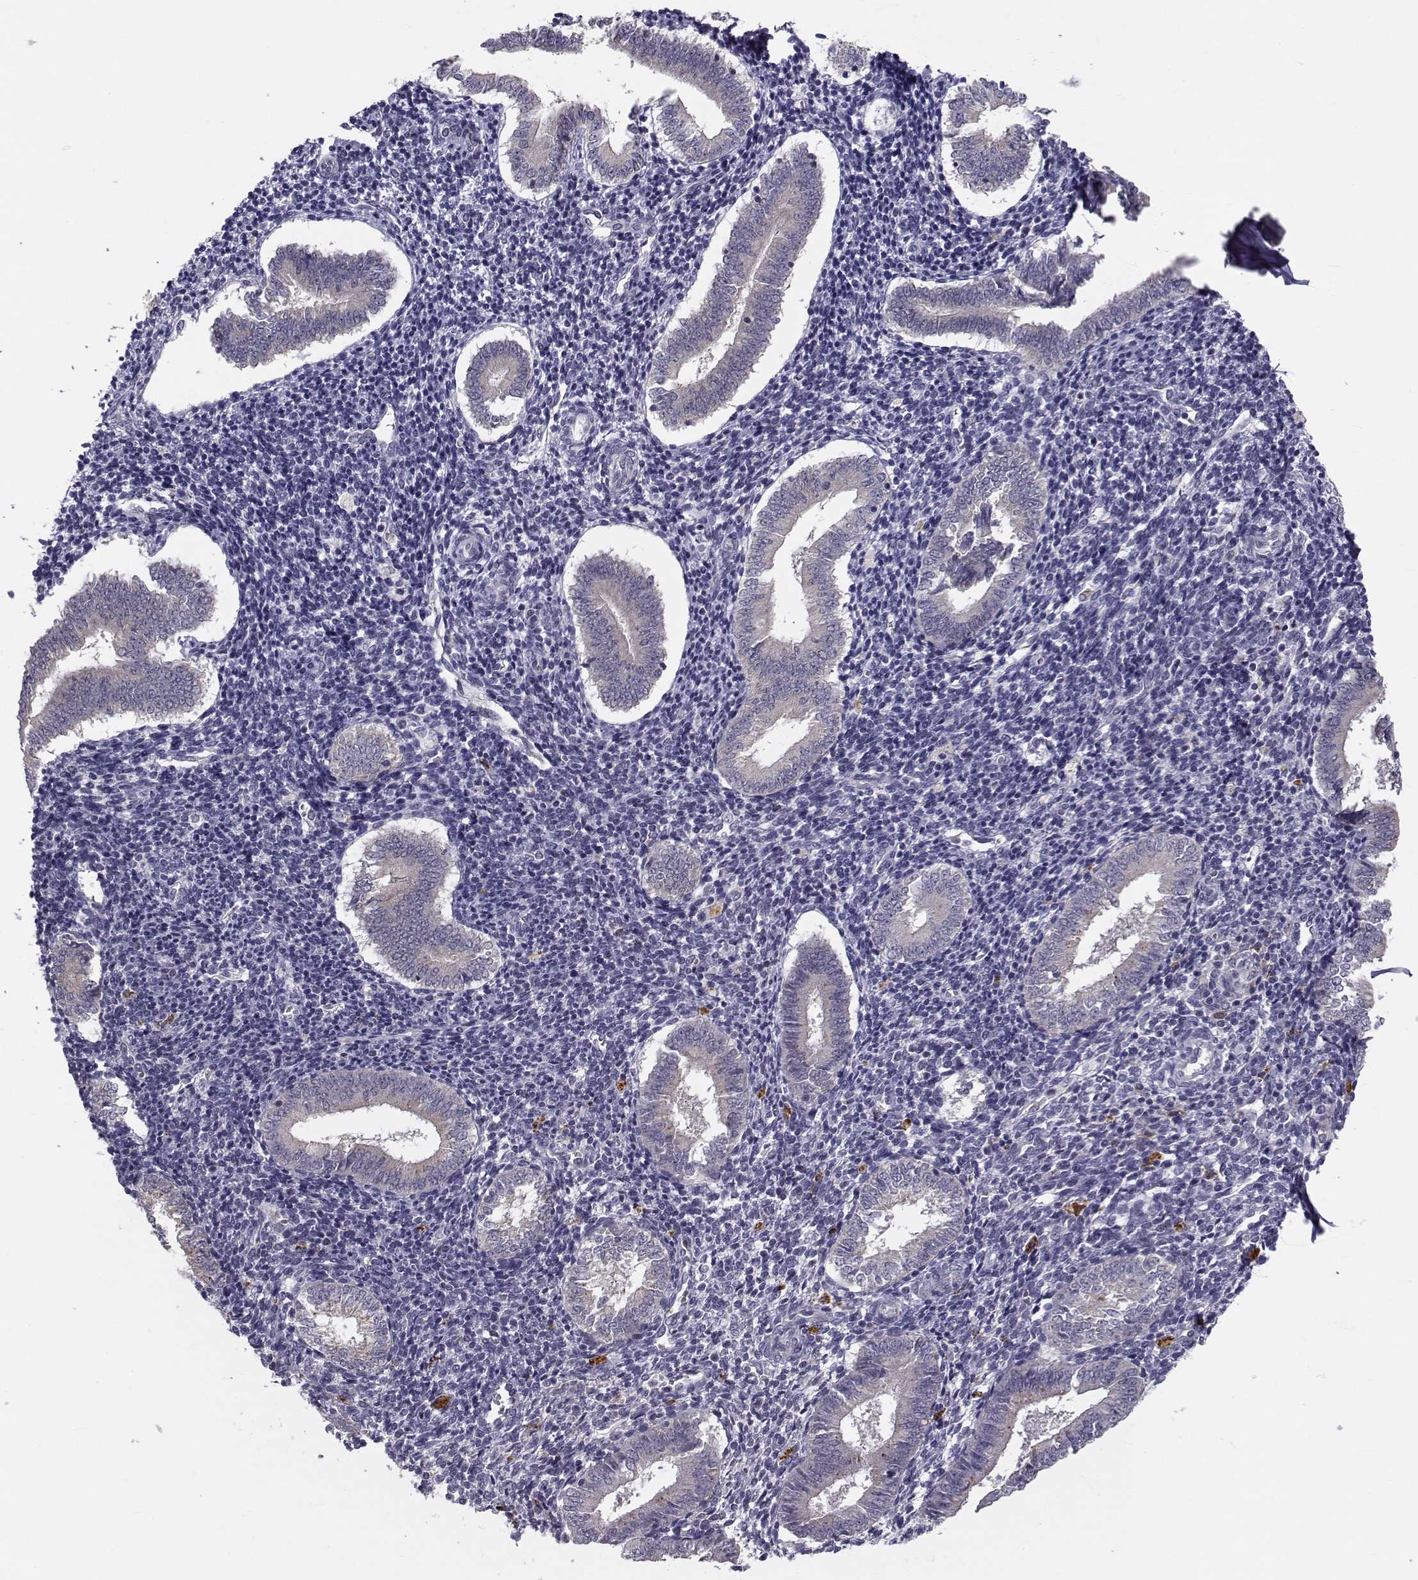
{"staining": {"intensity": "negative", "quantity": "none", "location": "none"}, "tissue": "endometrium", "cell_type": "Cells in endometrial stroma", "image_type": "normal", "snomed": [{"axis": "morphology", "description": "Normal tissue, NOS"}, {"axis": "topography", "description": "Endometrium"}], "caption": "DAB (3,3'-diaminobenzidine) immunohistochemical staining of normal human endometrium reveals no significant staining in cells in endometrial stroma.", "gene": "ANGPT1", "patient": {"sex": "female", "age": 25}}